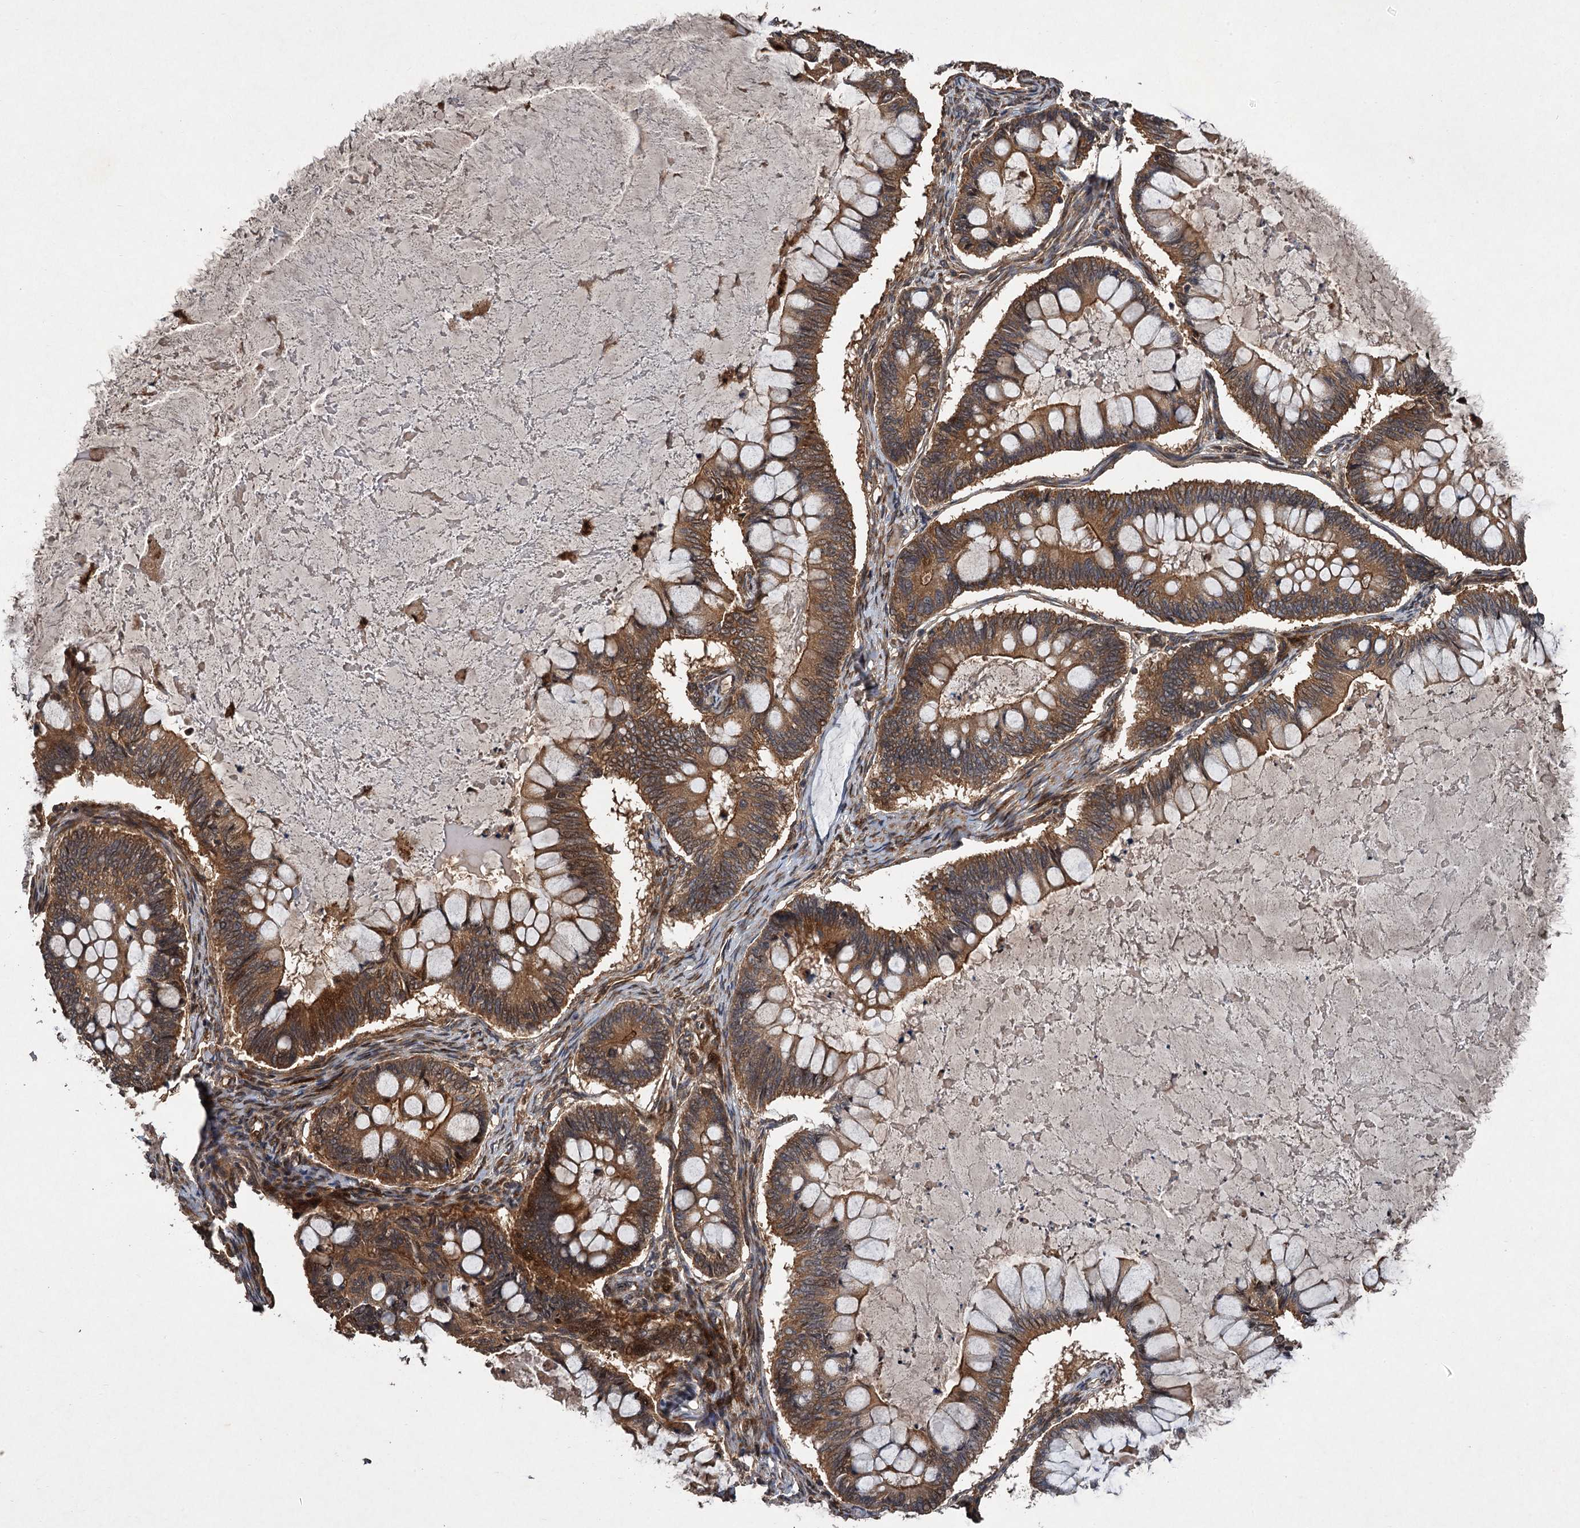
{"staining": {"intensity": "moderate", "quantity": ">75%", "location": "cytoplasmic/membranous,nuclear"}, "tissue": "ovarian cancer", "cell_type": "Tumor cells", "image_type": "cancer", "snomed": [{"axis": "morphology", "description": "Cystadenocarcinoma, mucinous, NOS"}, {"axis": "topography", "description": "Ovary"}], "caption": "An immunohistochemistry image of neoplastic tissue is shown. Protein staining in brown labels moderate cytoplasmic/membranous and nuclear positivity in ovarian cancer within tumor cells. Ihc stains the protein of interest in brown and the nuclei are stained blue.", "gene": "TMEM39B", "patient": {"sex": "female", "age": 61}}